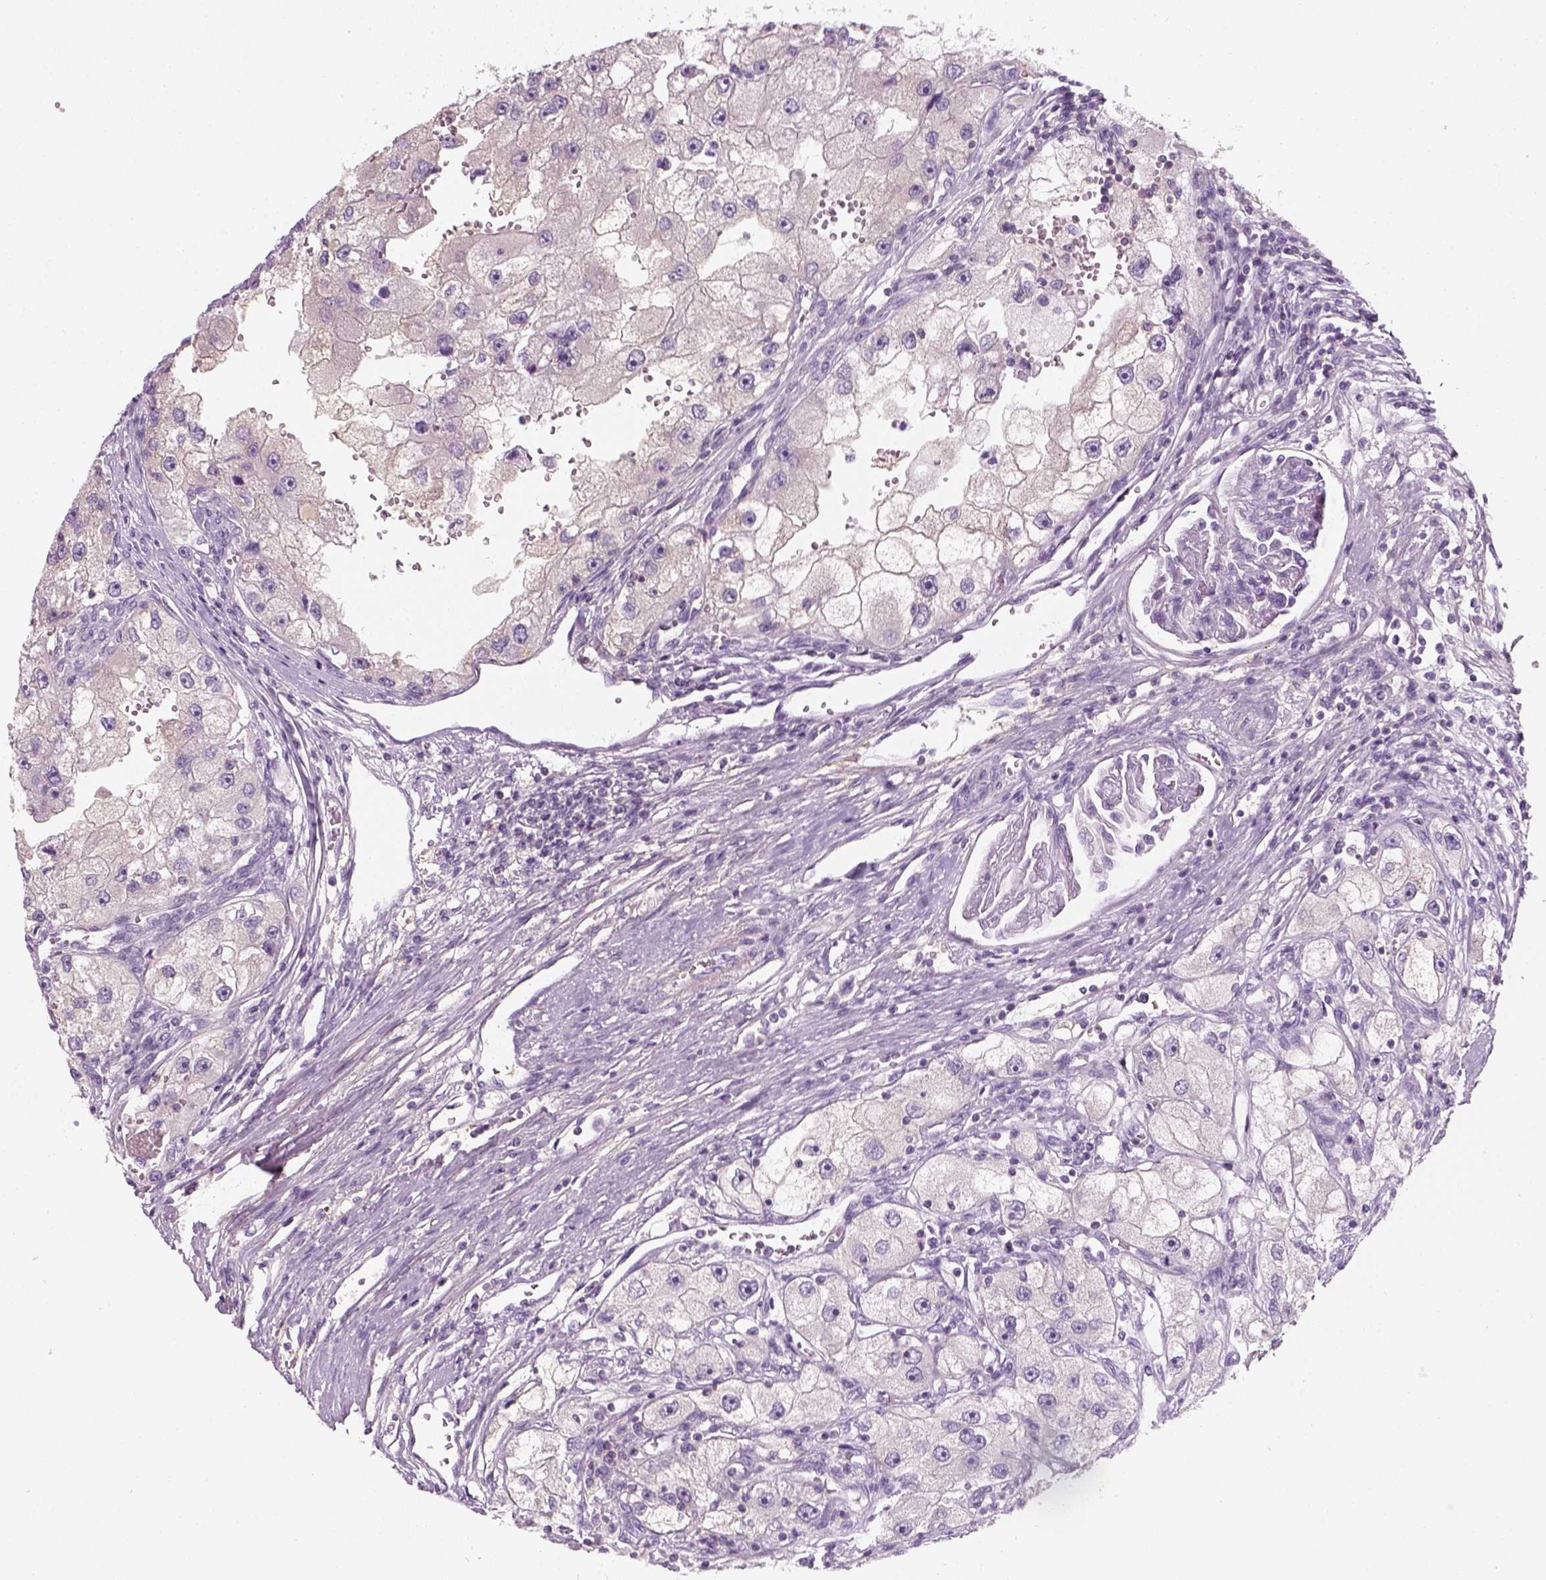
{"staining": {"intensity": "negative", "quantity": "none", "location": "none"}, "tissue": "renal cancer", "cell_type": "Tumor cells", "image_type": "cancer", "snomed": [{"axis": "morphology", "description": "Adenocarcinoma, NOS"}, {"axis": "topography", "description": "Kidney"}], "caption": "Micrograph shows no significant protein positivity in tumor cells of adenocarcinoma (renal).", "gene": "EPHB1", "patient": {"sex": "male", "age": 63}}